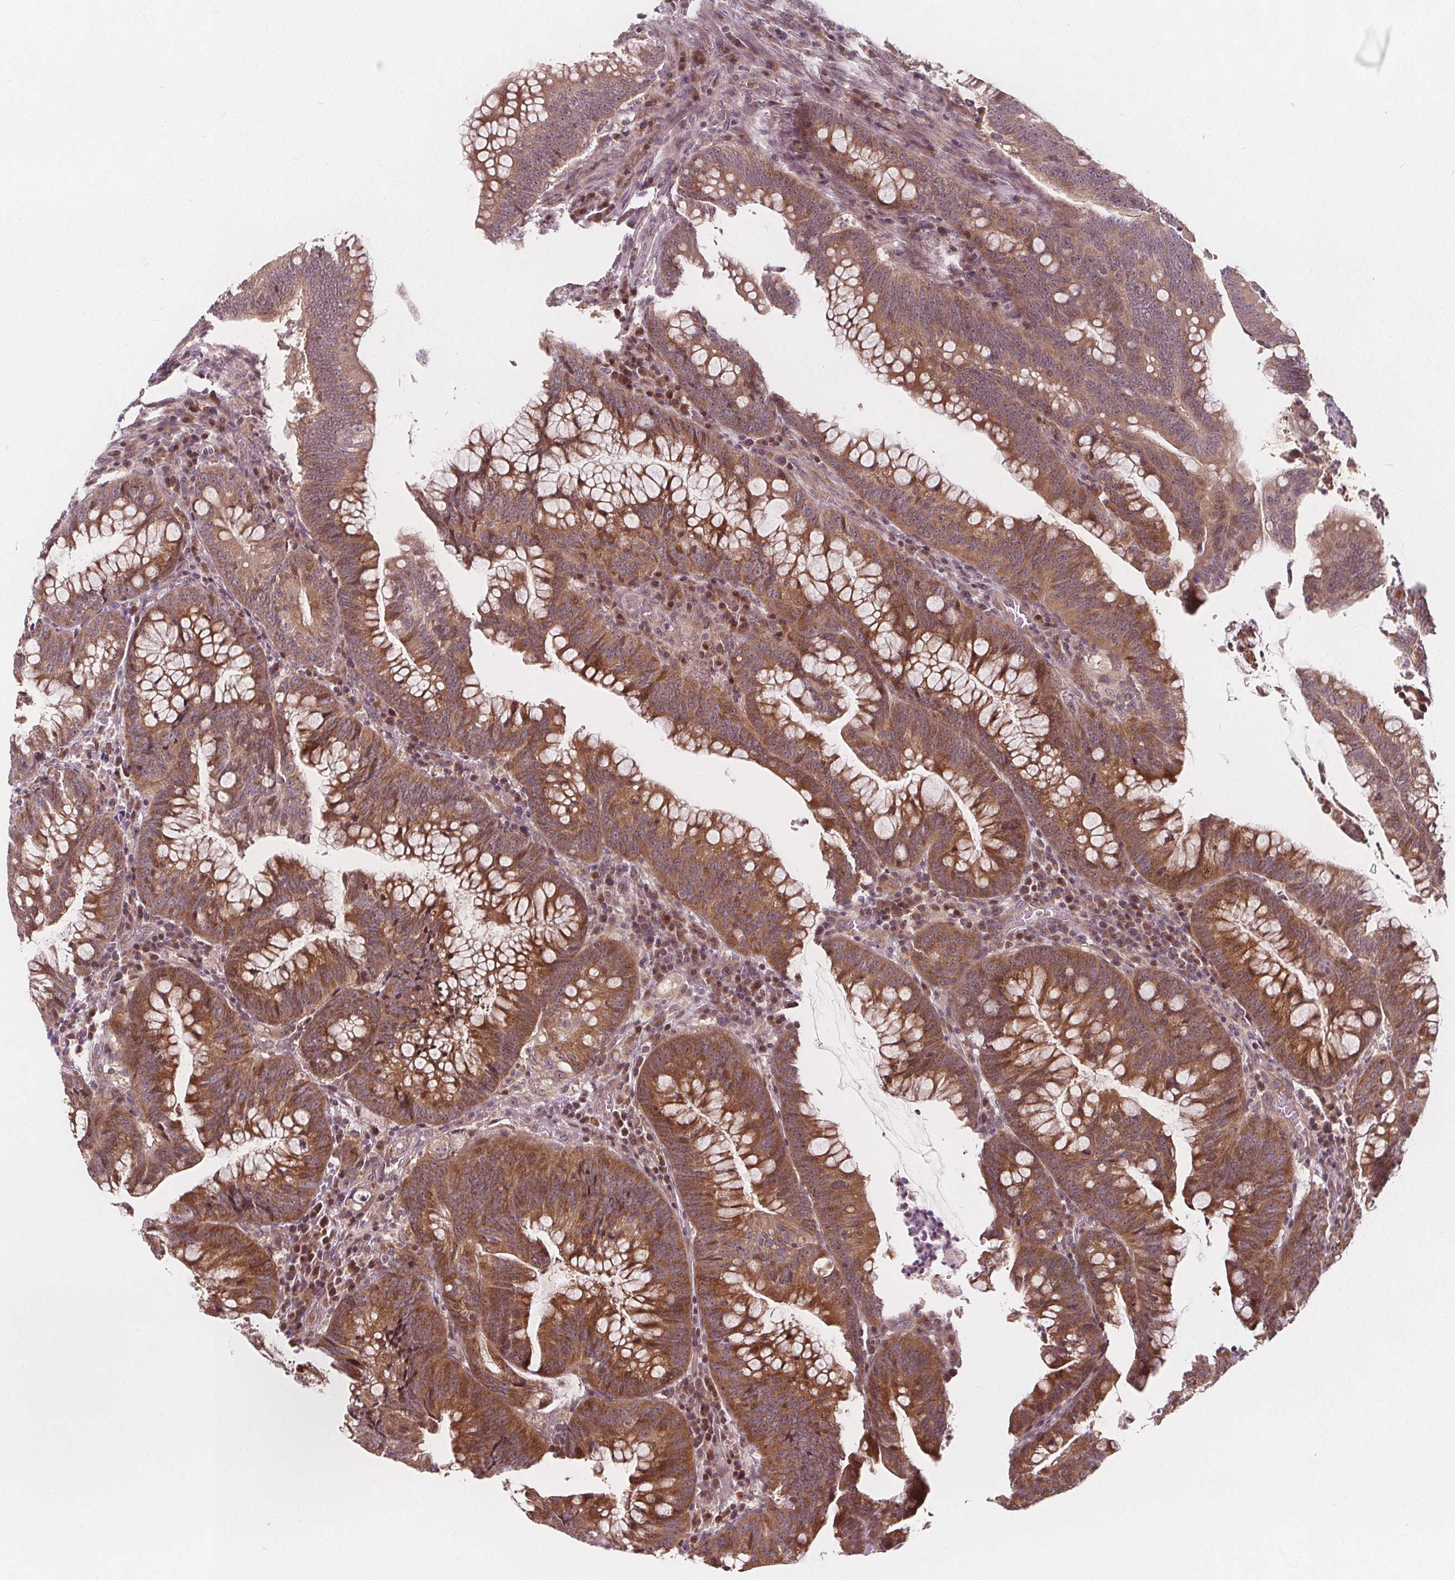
{"staining": {"intensity": "moderate", "quantity": ">75%", "location": "cytoplasmic/membranous"}, "tissue": "colorectal cancer", "cell_type": "Tumor cells", "image_type": "cancer", "snomed": [{"axis": "morphology", "description": "Adenocarcinoma, NOS"}, {"axis": "topography", "description": "Colon"}], "caption": "DAB immunohistochemical staining of colorectal cancer displays moderate cytoplasmic/membranous protein positivity in about >75% of tumor cells.", "gene": "AKT1S1", "patient": {"sex": "male", "age": 62}}